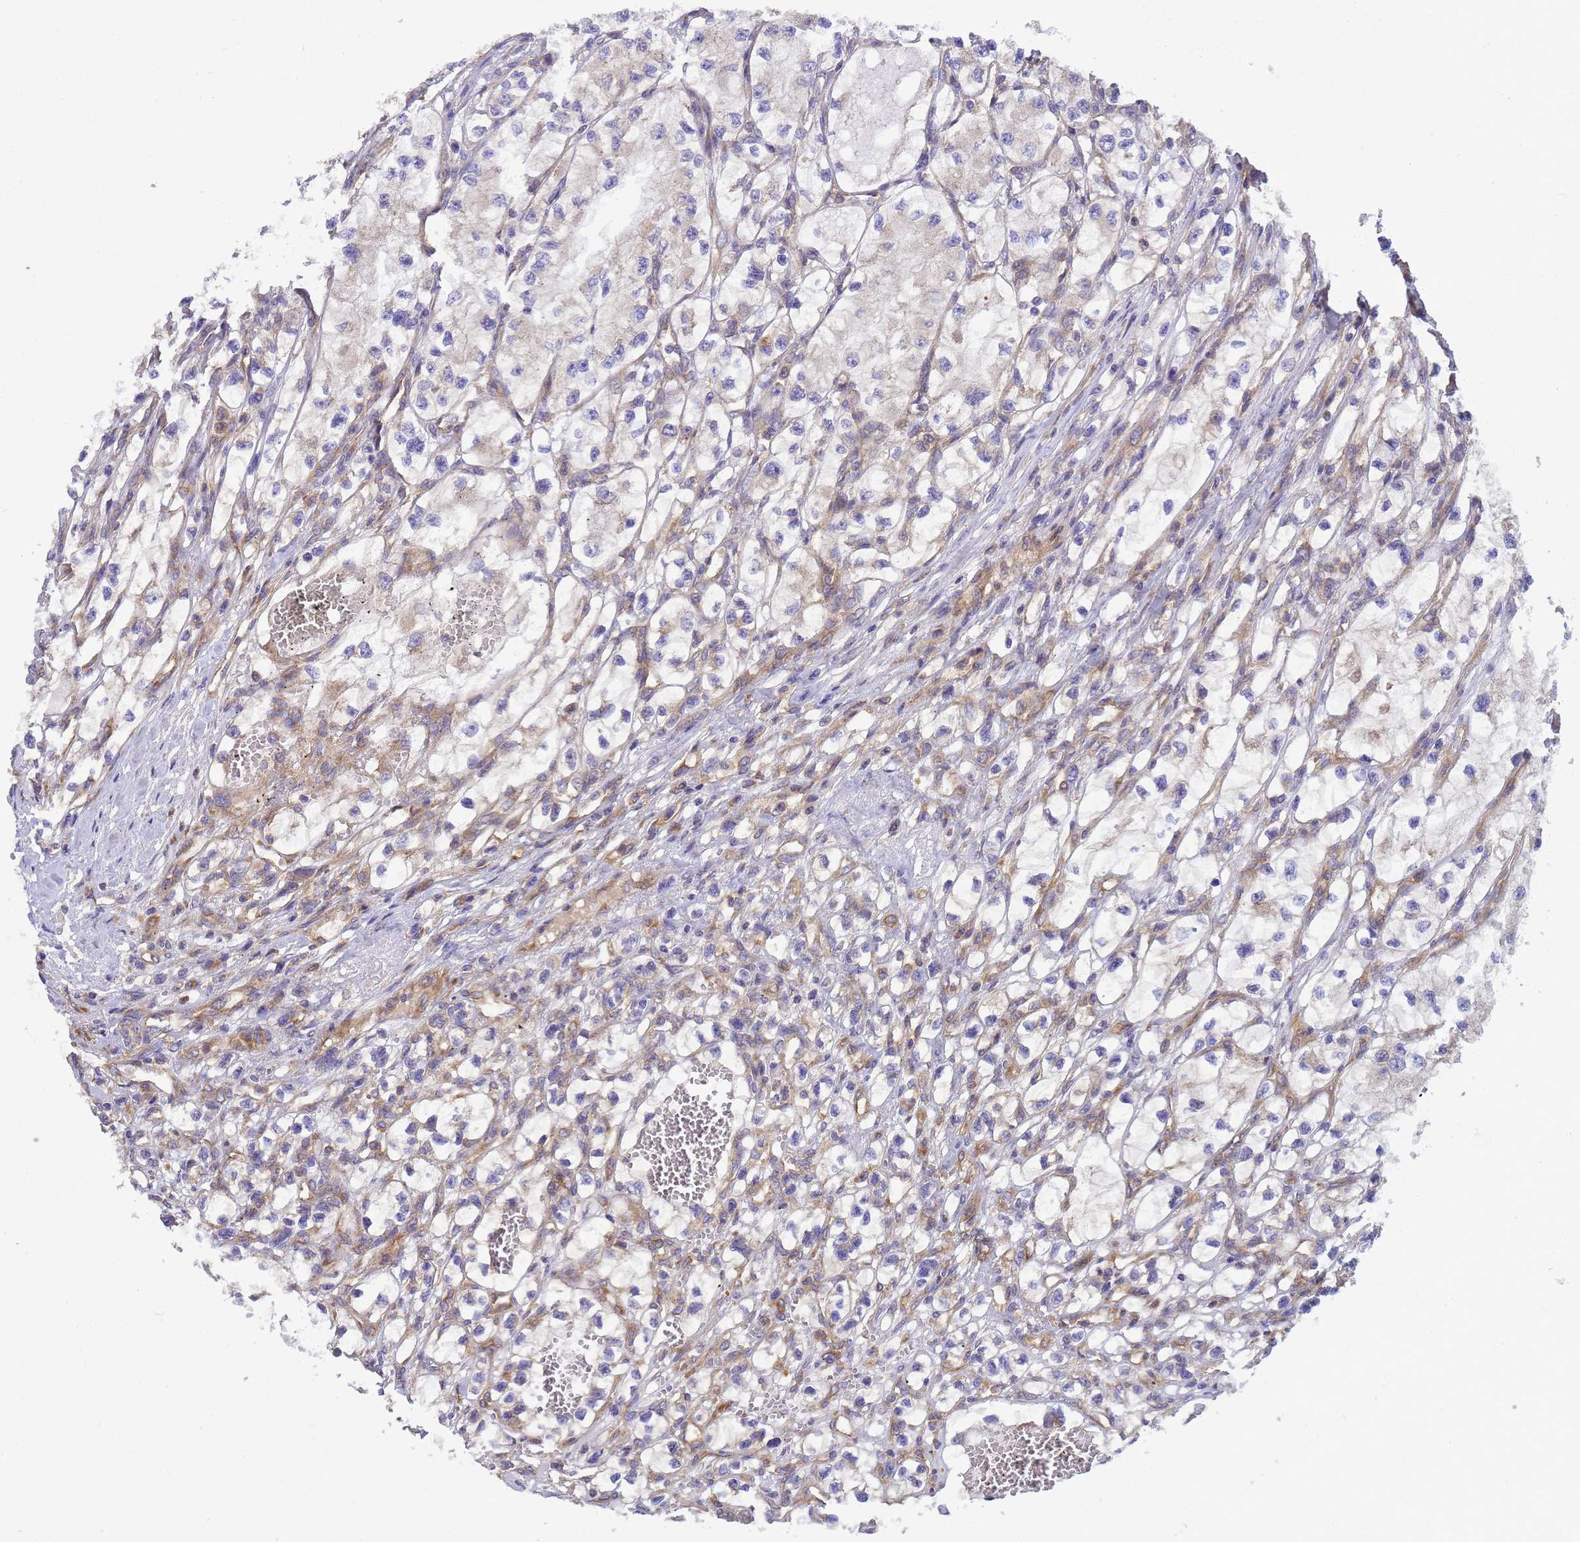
{"staining": {"intensity": "weak", "quantity": "<25%", "location": "cytoplasmic/membranous"}, "tissue": "renal cancer", "cell_type": "Tumor cells", "image_type": "cancer", "snomed": [{"axis": "morphology", "description": "Adenocarcinoma, NOS"}, {"axis": "topography", "description": "Kidney"}], "caption": "The histopathology image exhibits no significant expression in tumor cells of renal cancer (adenocarcinoma).", "gene": "BECN1", "patient": {"sex": "female", "age": 57}}